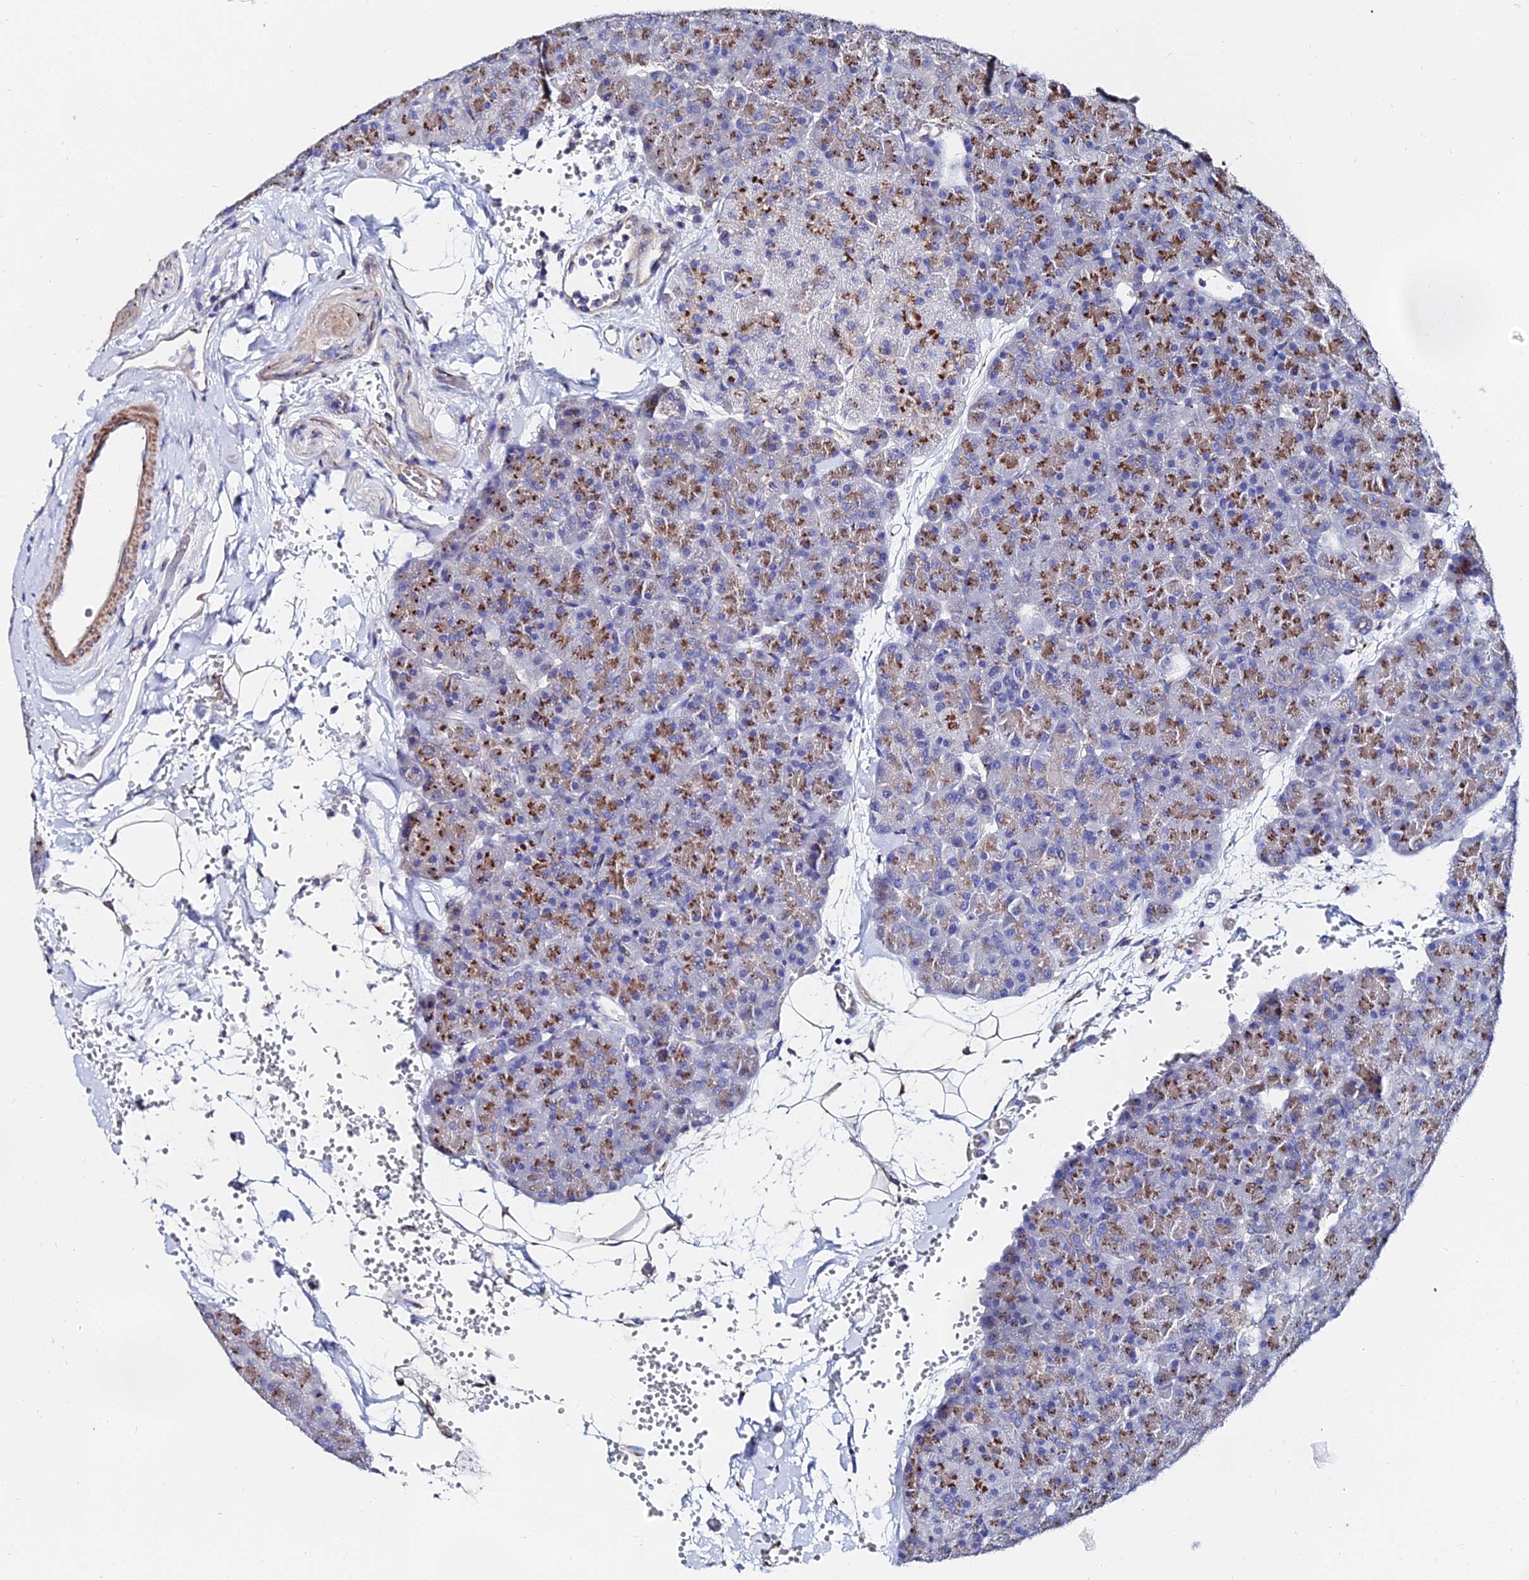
{"staining": {"intensity": "strong", "quantity": ">75%", "location": "cytoplasmic/membranous"}, "tissue": "pancreas", "cell_type": "Exocrine glandular cells", "image_type": "normal", "snomed": [{"axis": "morphology", "description": "Normal tissue, NOS"}, {"axis": "topography", "description": "Pancreas"}], "caption": "The immunohistochemical stain labels strong cytoplasmic/membranous staining in exocrine glandular cells of normal pancreas. (brown staining indicates protein expression, while blue staining denotes nuclei).", "gene": "BORCS8", "patient": {"sex": "male", "age": 36}}